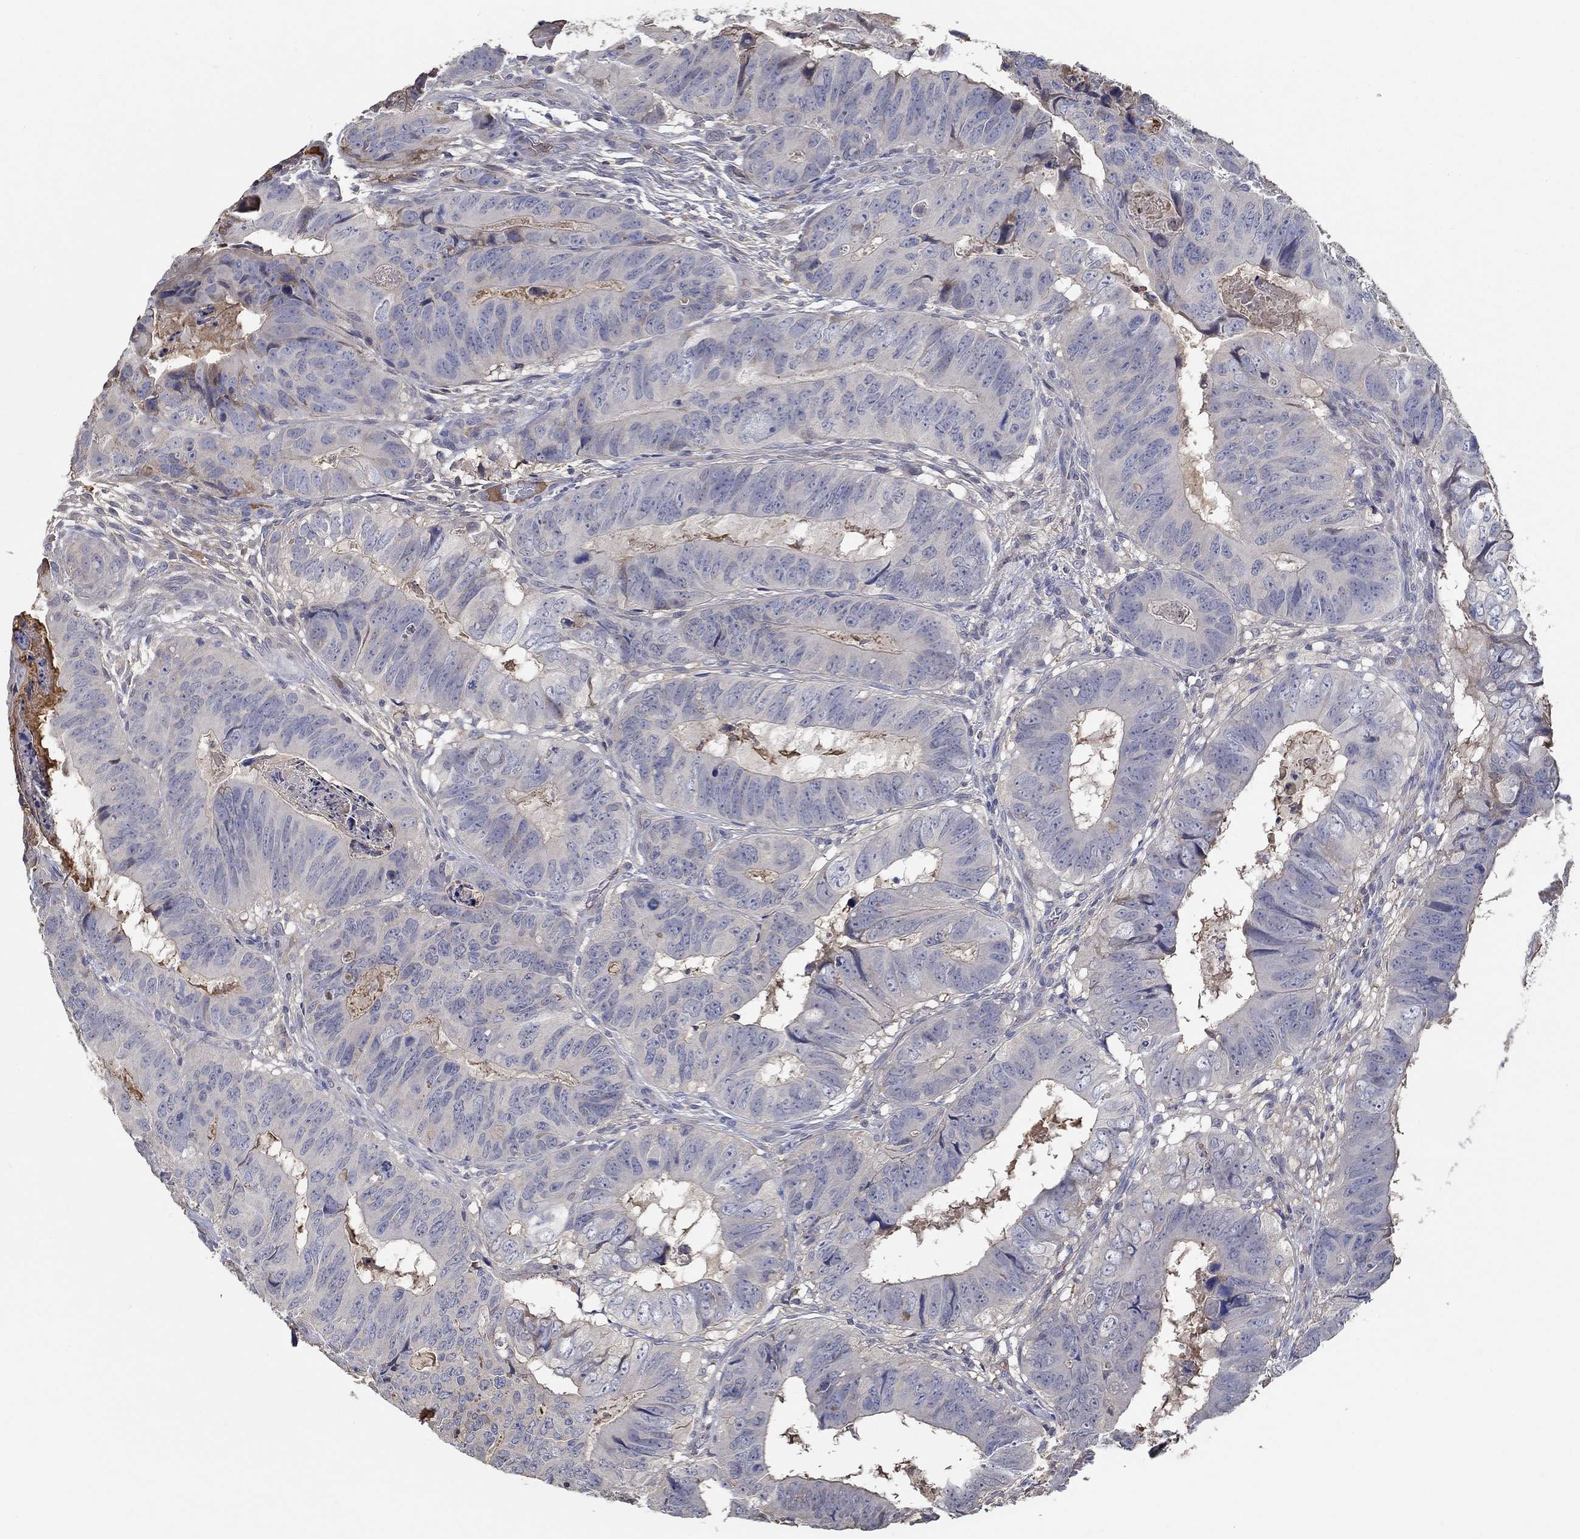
{"staining": {"intensity": "negative", "quantity": "none", "location": "none"}, "tissue": "colorectal cancer", "cell_type": "Tumor cells", "image_type": "cancer", "snomed": [{"axis": "morphology", "description": "Adenocarcinoma, NOS"}, {"axis": "topography", "description": "Colon"}], "caption": "An image of human adenocarcinoma (colorectal) is negative for staining in tumor cells.", "gene": "IL10", "patient": {"sex": "male", "age": 79}}